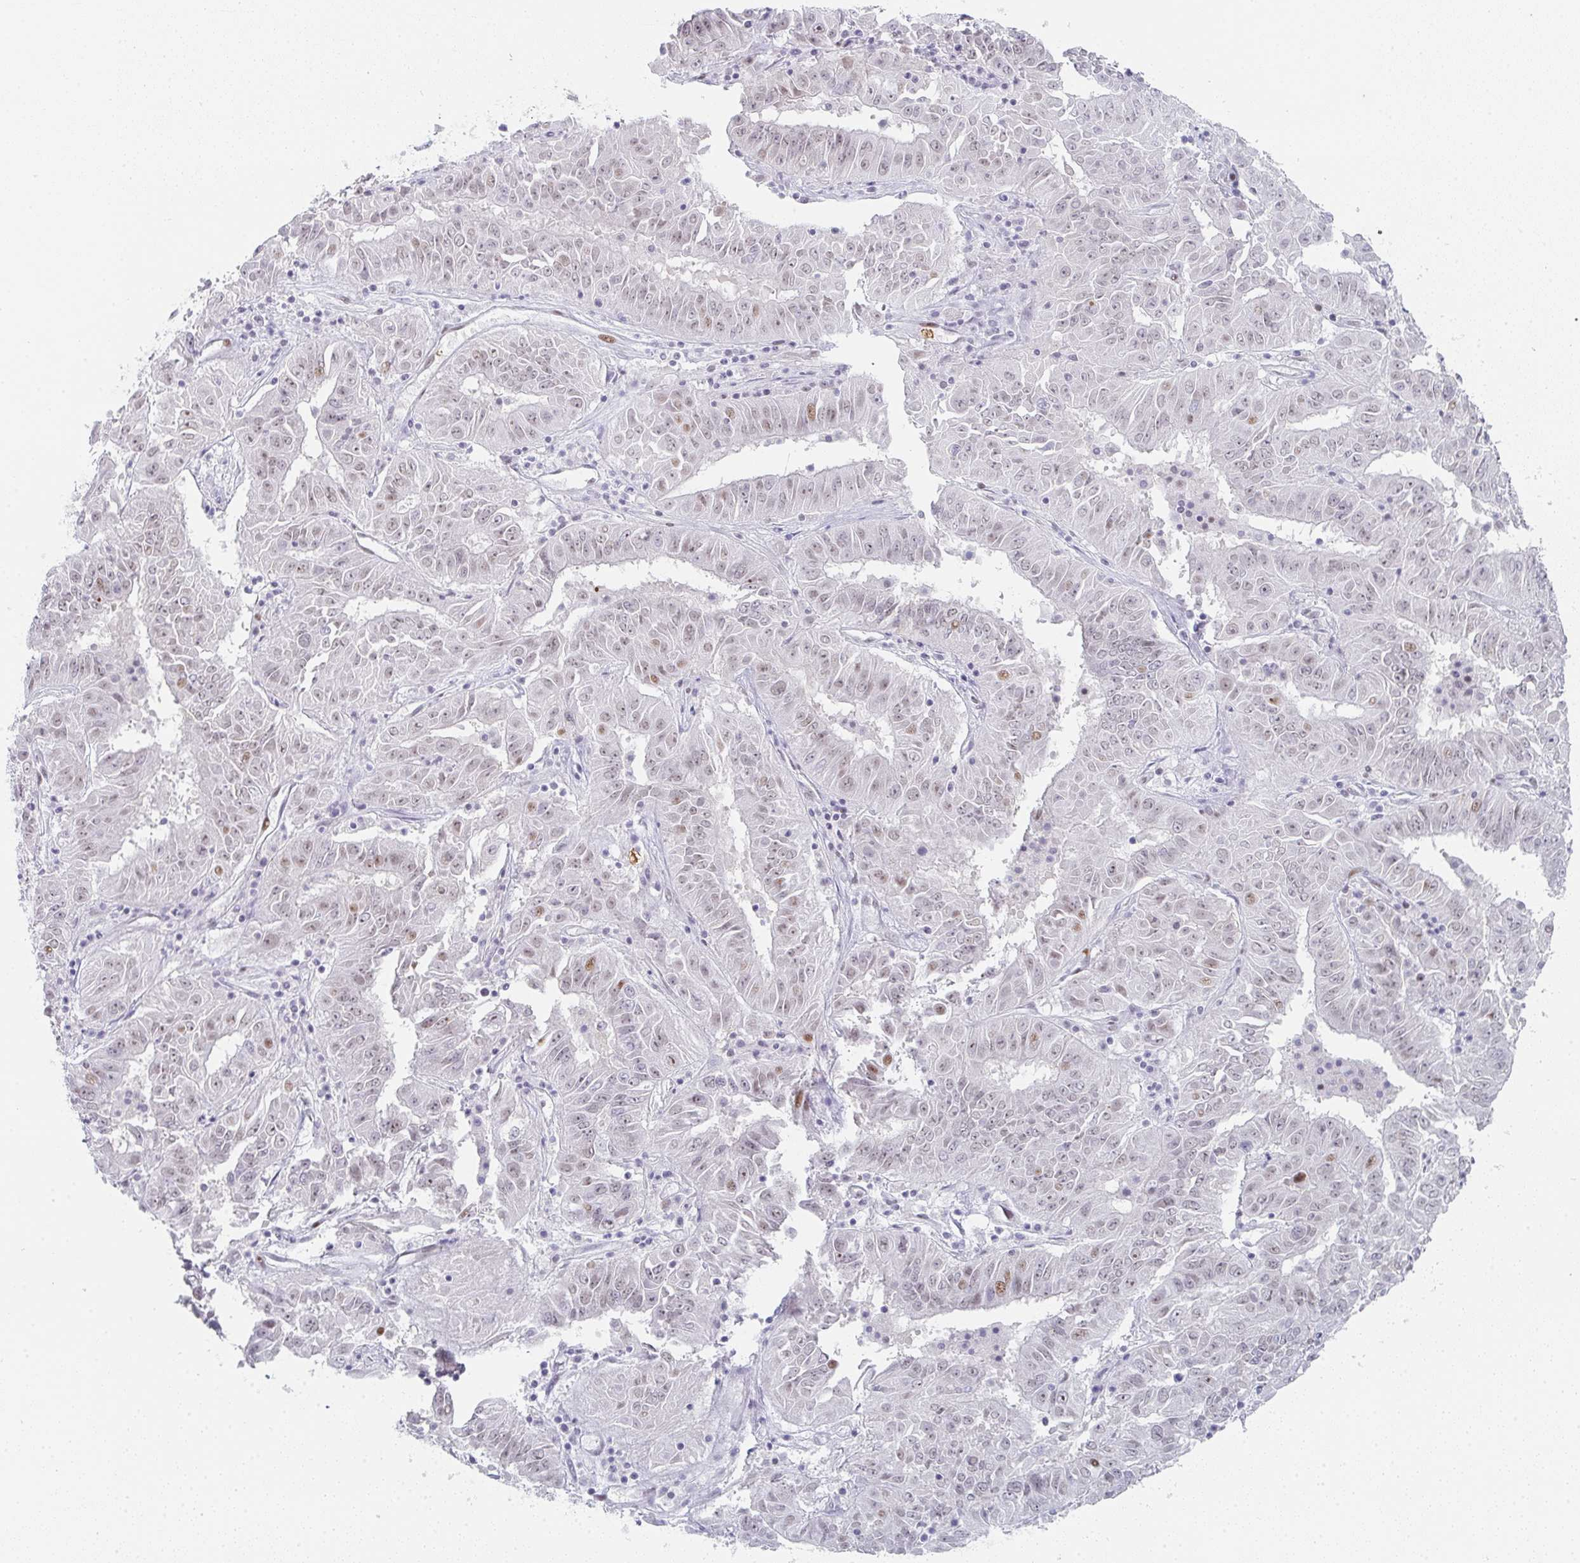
{"staining": {"intensity": "weak", "quantity": "25%-75%", "location": "nuclear"}, "tissue": "pancreatic cancer", "cell_type": "Tumor cells", "image_type": "cancer", "snomed": [{"axis": "morphology", "description": "Adenocarcinoma, NOS"}, {"axis": "topography", "description": "Pancreas"}], "caption": "Immunohistochemical staining of human adenocarcinoma (pancreatic) displays low levels of weak nuclear protein staining in about 25%-75% of tumor cells. (DAB (3,3'-diaminobenzidine) IHC, brown staining for protein, blue staining for nuclei).", "gene": "LIN54", "patient": {"sex": "male", "age": 63}}